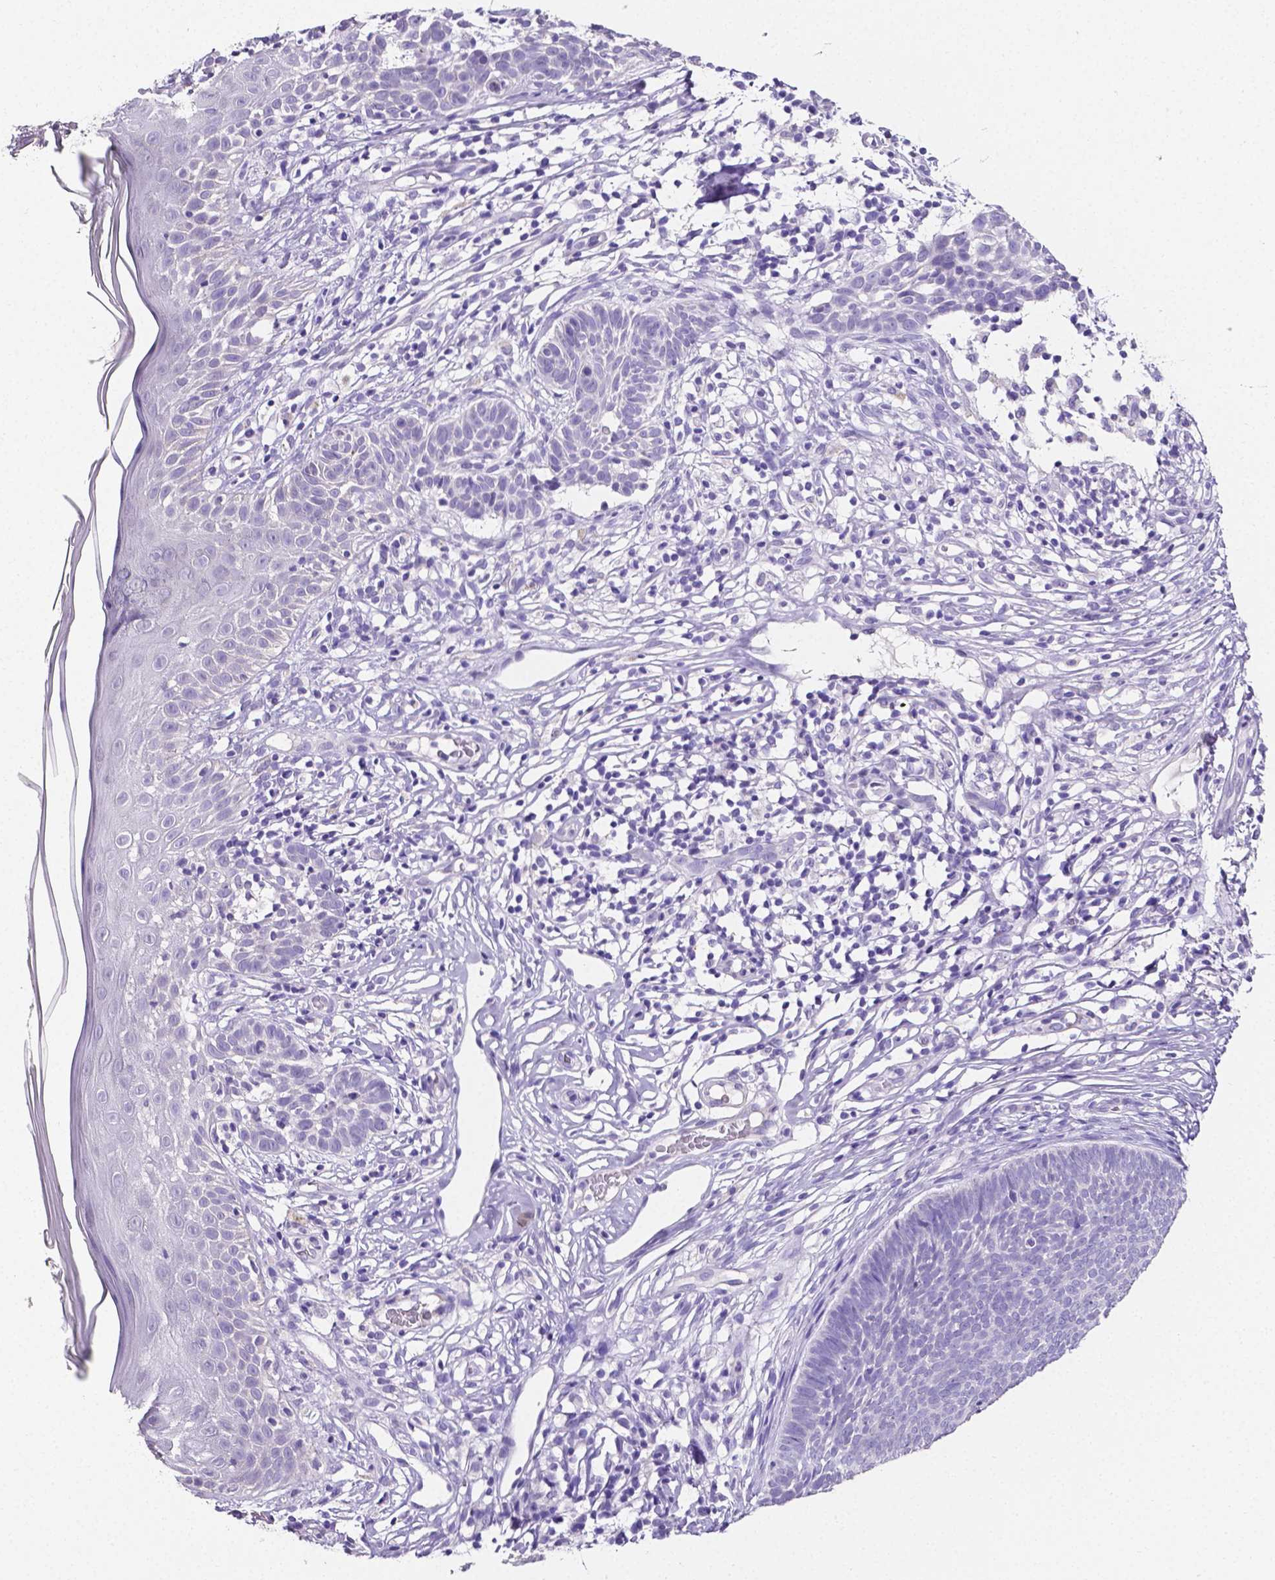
{"staining": {"intensity": "negative", "quantity": "none", "location": "none"}, "tissue": "skin cancer", "cell_type": "Tumor cells", "image_type": "cancer", "snomed": [{"axis": "morphology", "description": "Basal cell carcinoma"}, {"axis": "topography", "description": "Skin"}], "caption": "Protein analysis of skin cancer (basal cell carcinoma) demonstrates no significant positivity in tumor cells.", "gene": "SLC22A2", "patient": {"sex": "male", "age": 85}}